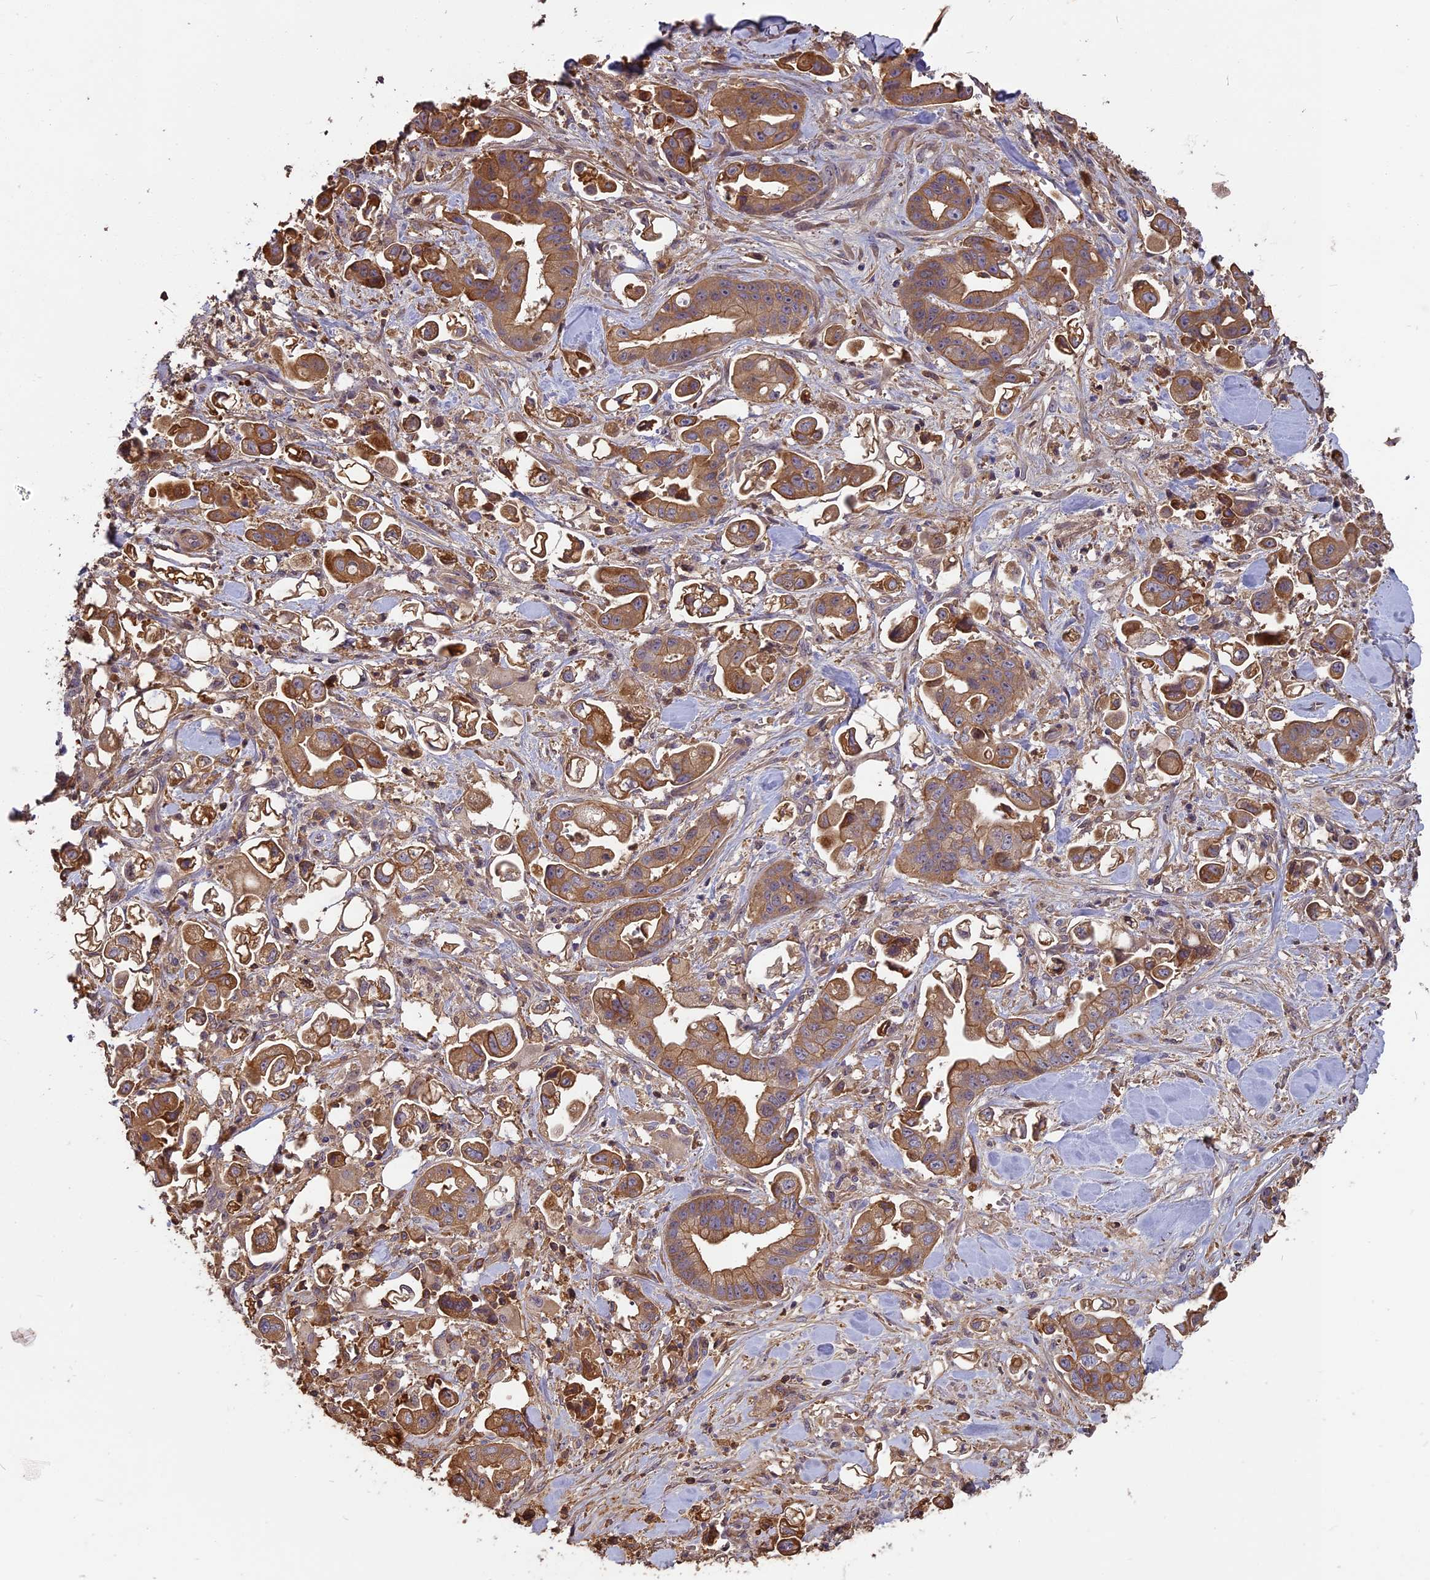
{"staining": {"intensity": "moderate", "quantity": ">75%", "location": "cytoplasmic/membranous"}, "tissue": "stomach cancer", "cell_type": "Tumor cells", "image_type": "cancer", "snomed": [{"axis": "morphology", "description": "Adenocarcinoma, NOS"}, {"axis": "topography", "description": "Stomach"}], "caption": "High-magnification brightfield microscopy of stomach cancer stained with DAB (brown) and counterstained with hematoxylin (blue). tumor cells exhibit moderate cytoplasmic/membranous positivity is present in approximately>75% of cells.", "gene": "ERMAP", "patient": {"sex": "male", "age": 62}}